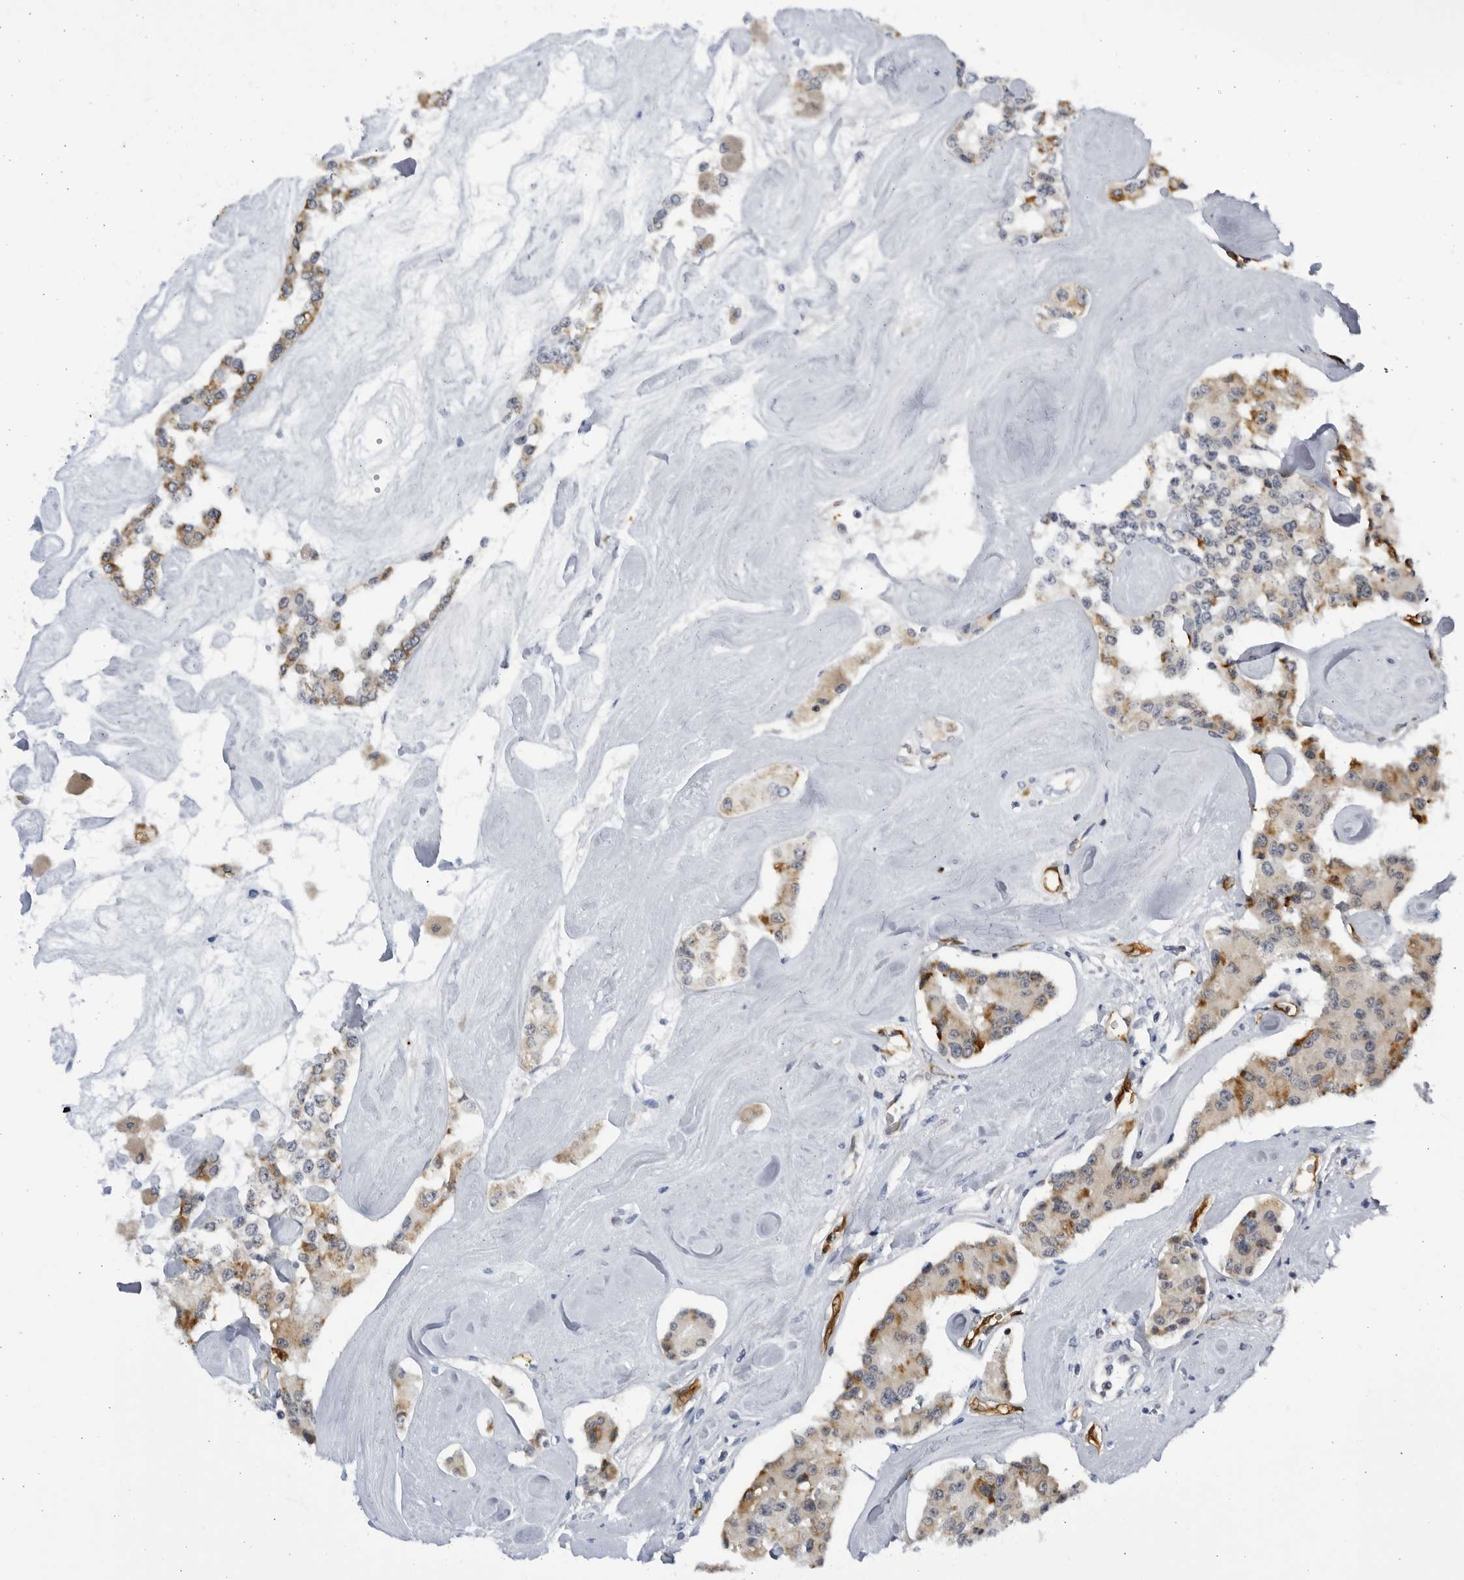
{"staining": {"intensity": "strong", "quantity": "25%-75%", "location": "cytoplasmic/membranous"}, "tissue": "carcinoid", "cell_type": "Tumor cells", "image_type": "cancer", "snomed": [{"axis": "morphology", "description": "Carcinoid, malignant, NOS"}, {"axis": "topography", "description": "Pancreas"}], "caption": "Immunohistochemistry (DAB (3,3'-diaminobenzidine)) staining of human carcinoid shows strong cytoplasmic/membranous protein staining in about 25%-75% of tumor cells.", "gene": "SLC25A22", "patient": {"sex": "male", "age": 41}}